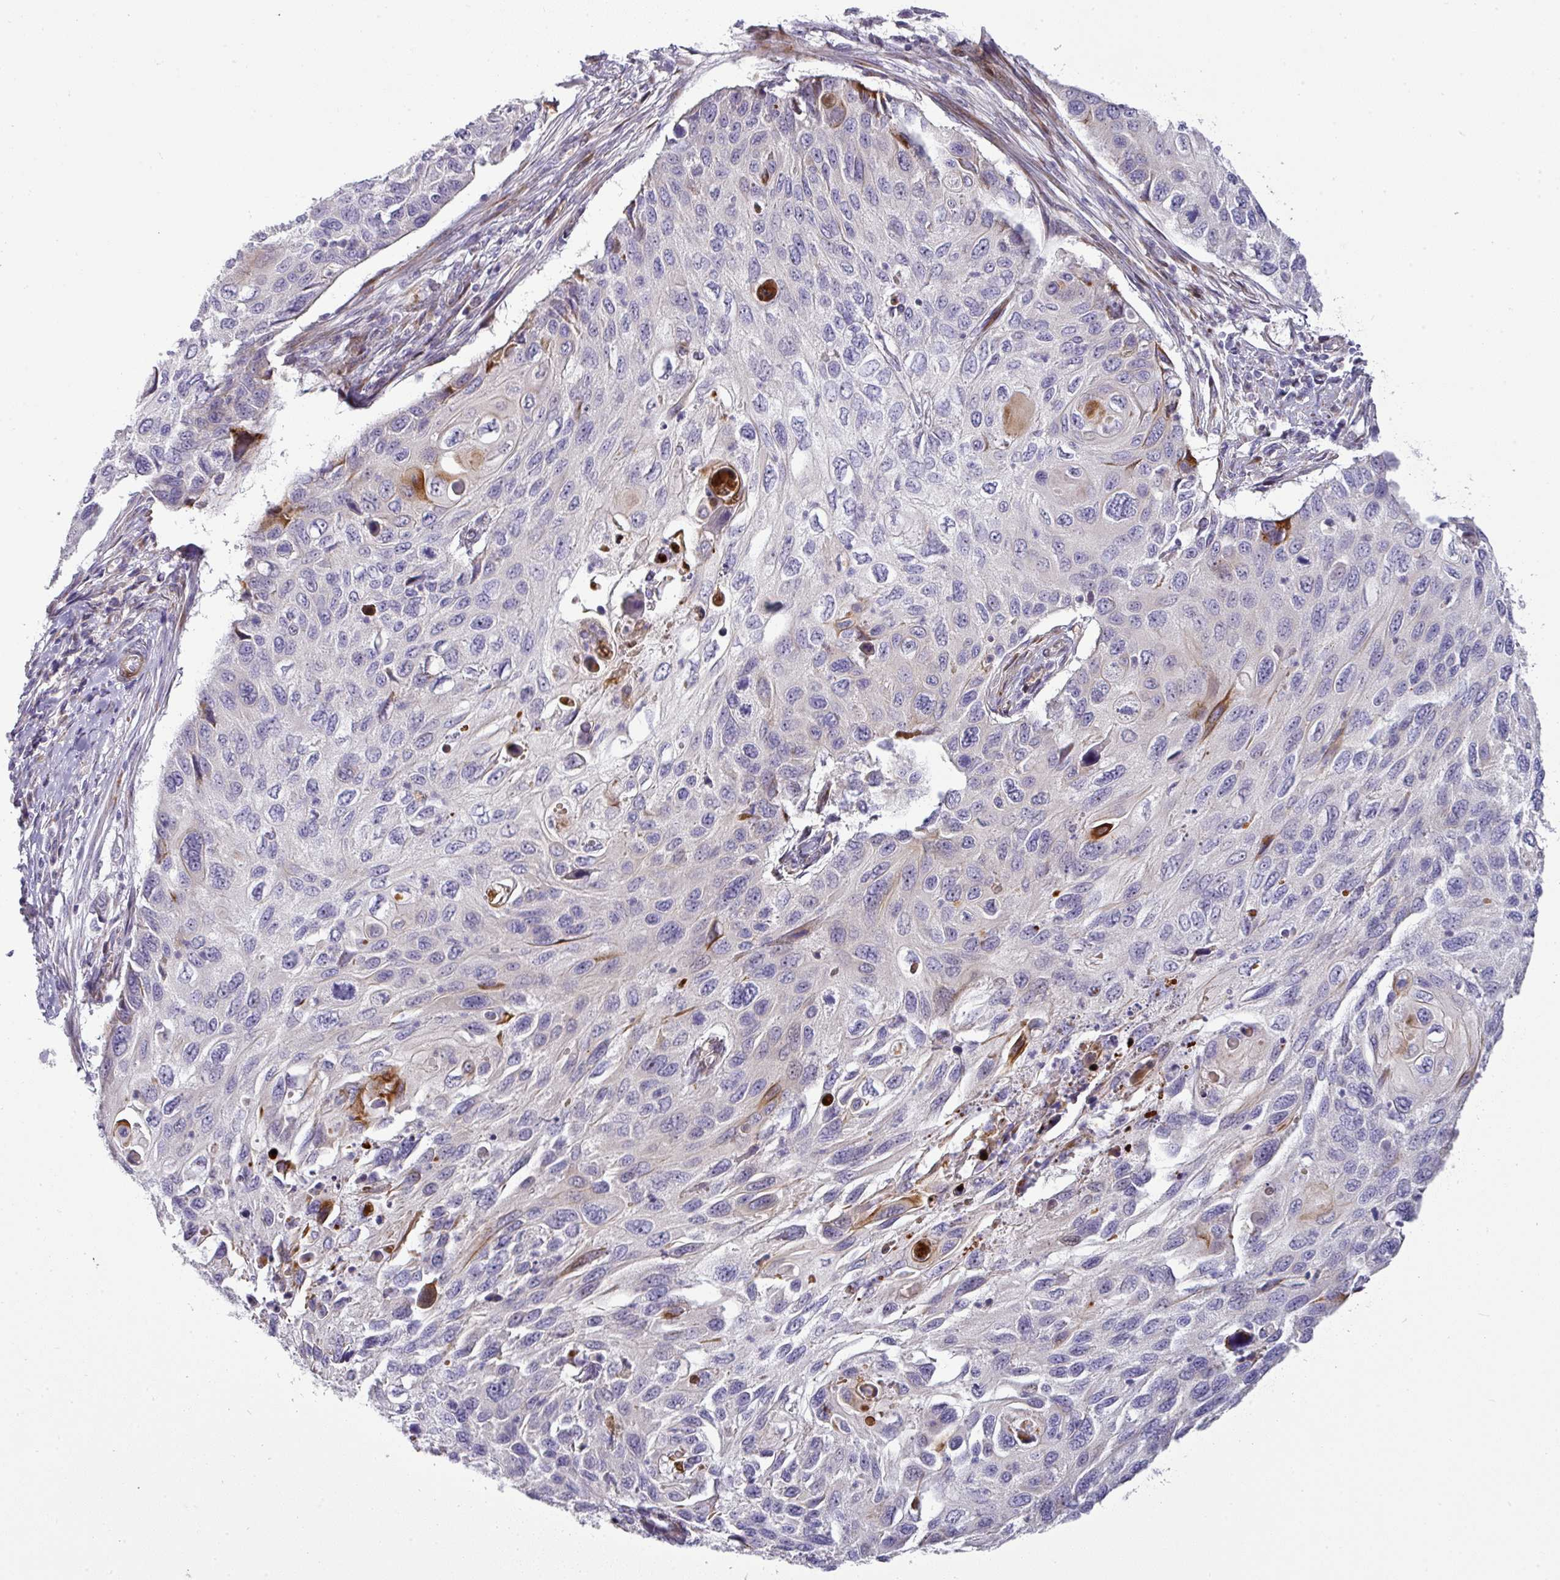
{"staining": {"intensity": "negative", "quantity": "none", "location": "none"}, "tissue": "cervical cancer", "cell_type": "Tumor cells", "image_type": "cancer", "snomed": [{"axis": "morphology", "description": "Squamous cell carcinoma, NOS"}, {"axis": "topography", "description": "Cervix"}], "caption": "Human cervical cancer (squamous cell carcinoma) stained for a protein using immunohistochemistry (IHC) demonstrates no expression in tumor cells.", "gene": "ATP6V1F", "patient": {"sex": "female", "age": 70}}